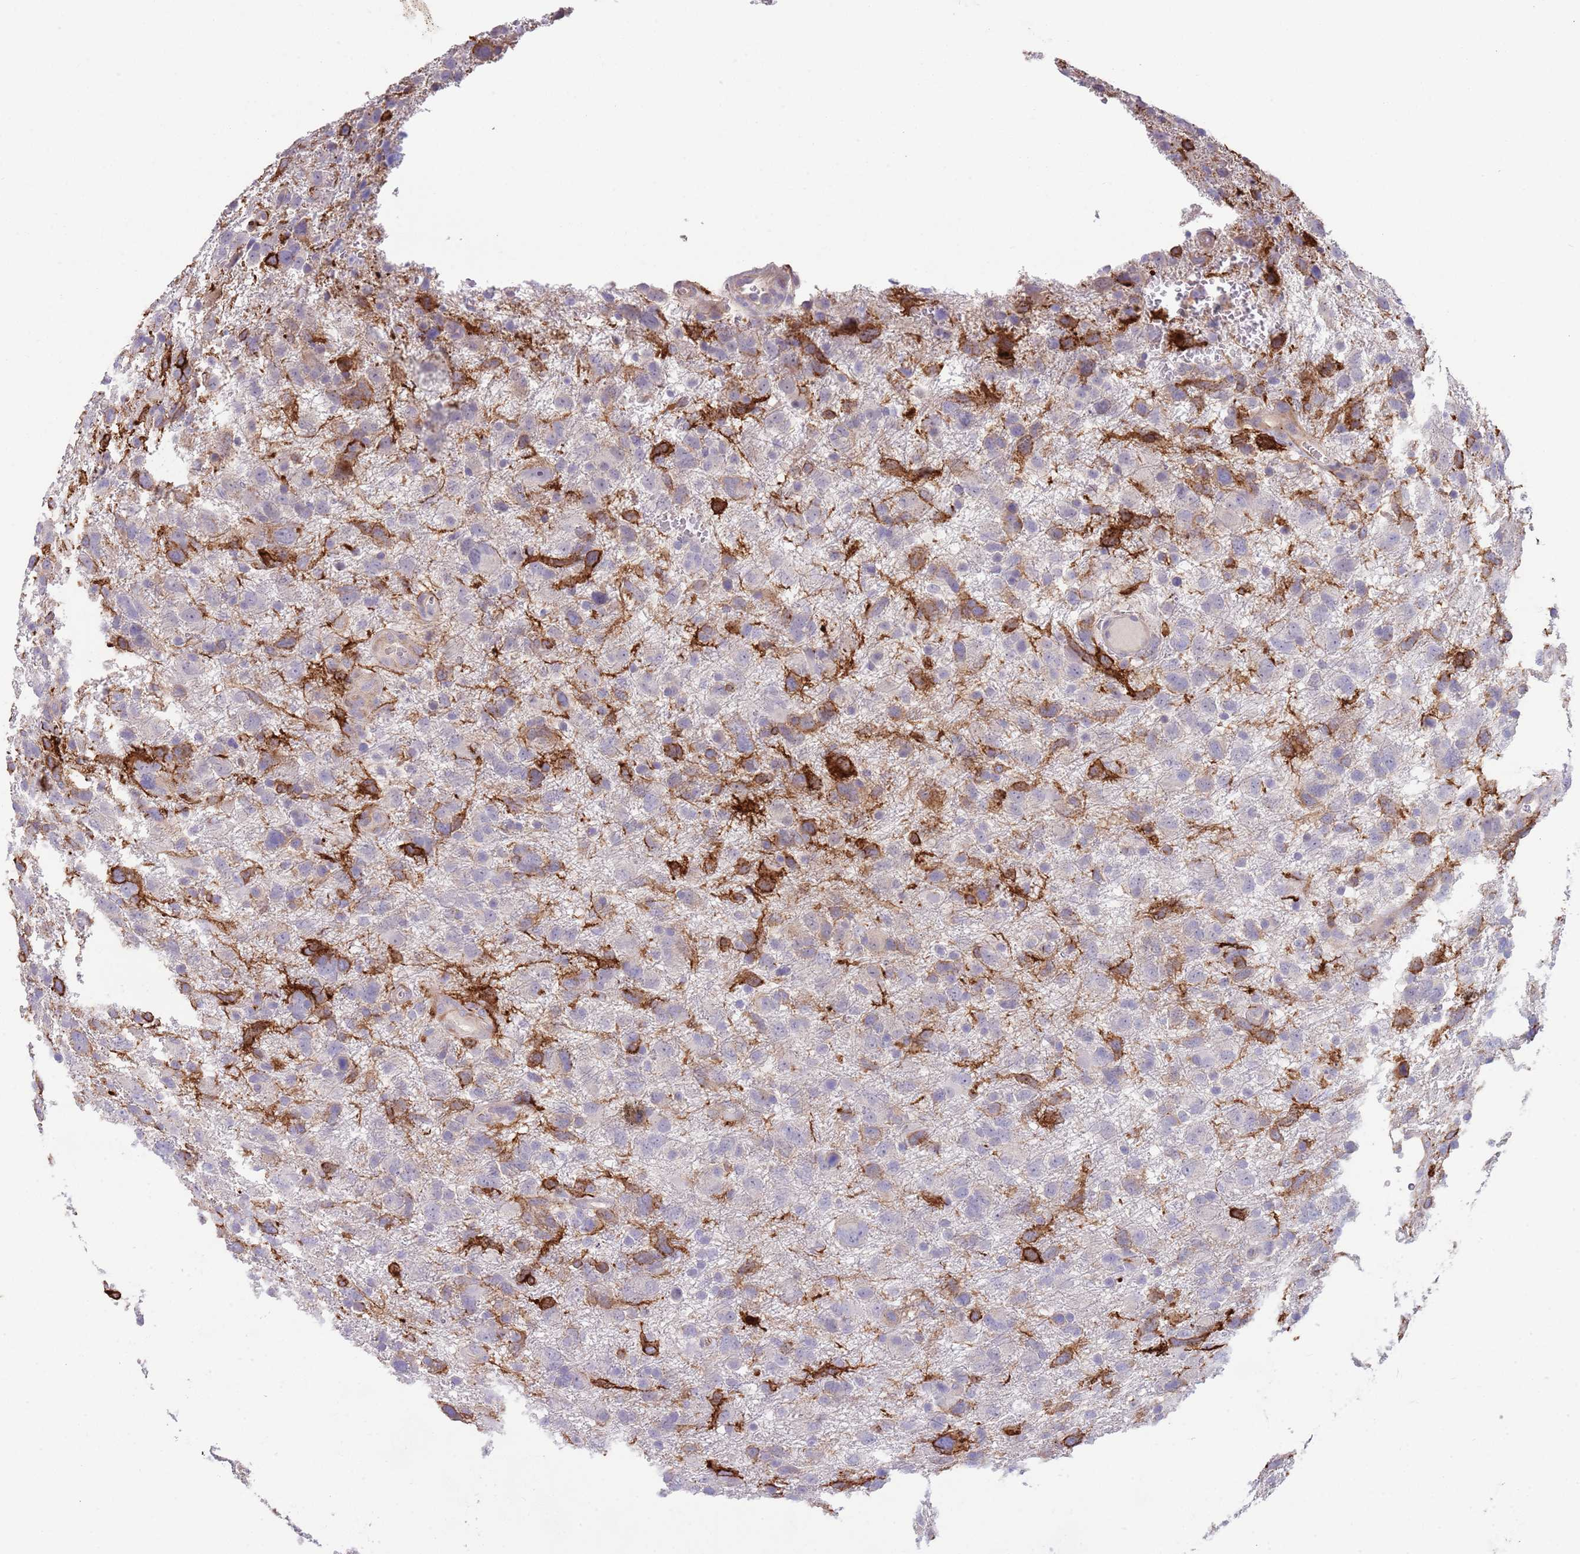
{"staining": {"intensity": "strong", "quantity": "<25%", "location": "cytoplasmic/membranous"}, "tissue": "glioma", "cell_type": "Tumor cells", "image_type": "cancer", "snomed": [{"axis": "morphology", "description": "Glioma, malignant, High grade"}, {"axis": "topography", "description": "Brain"}], "caption": "Glioma stained for a protein demonstrates strong cytoplasmic/membranous positivity in tumor cells.", "gene": "ZNF14", "patient": {"sex": "male", "age": 61}}